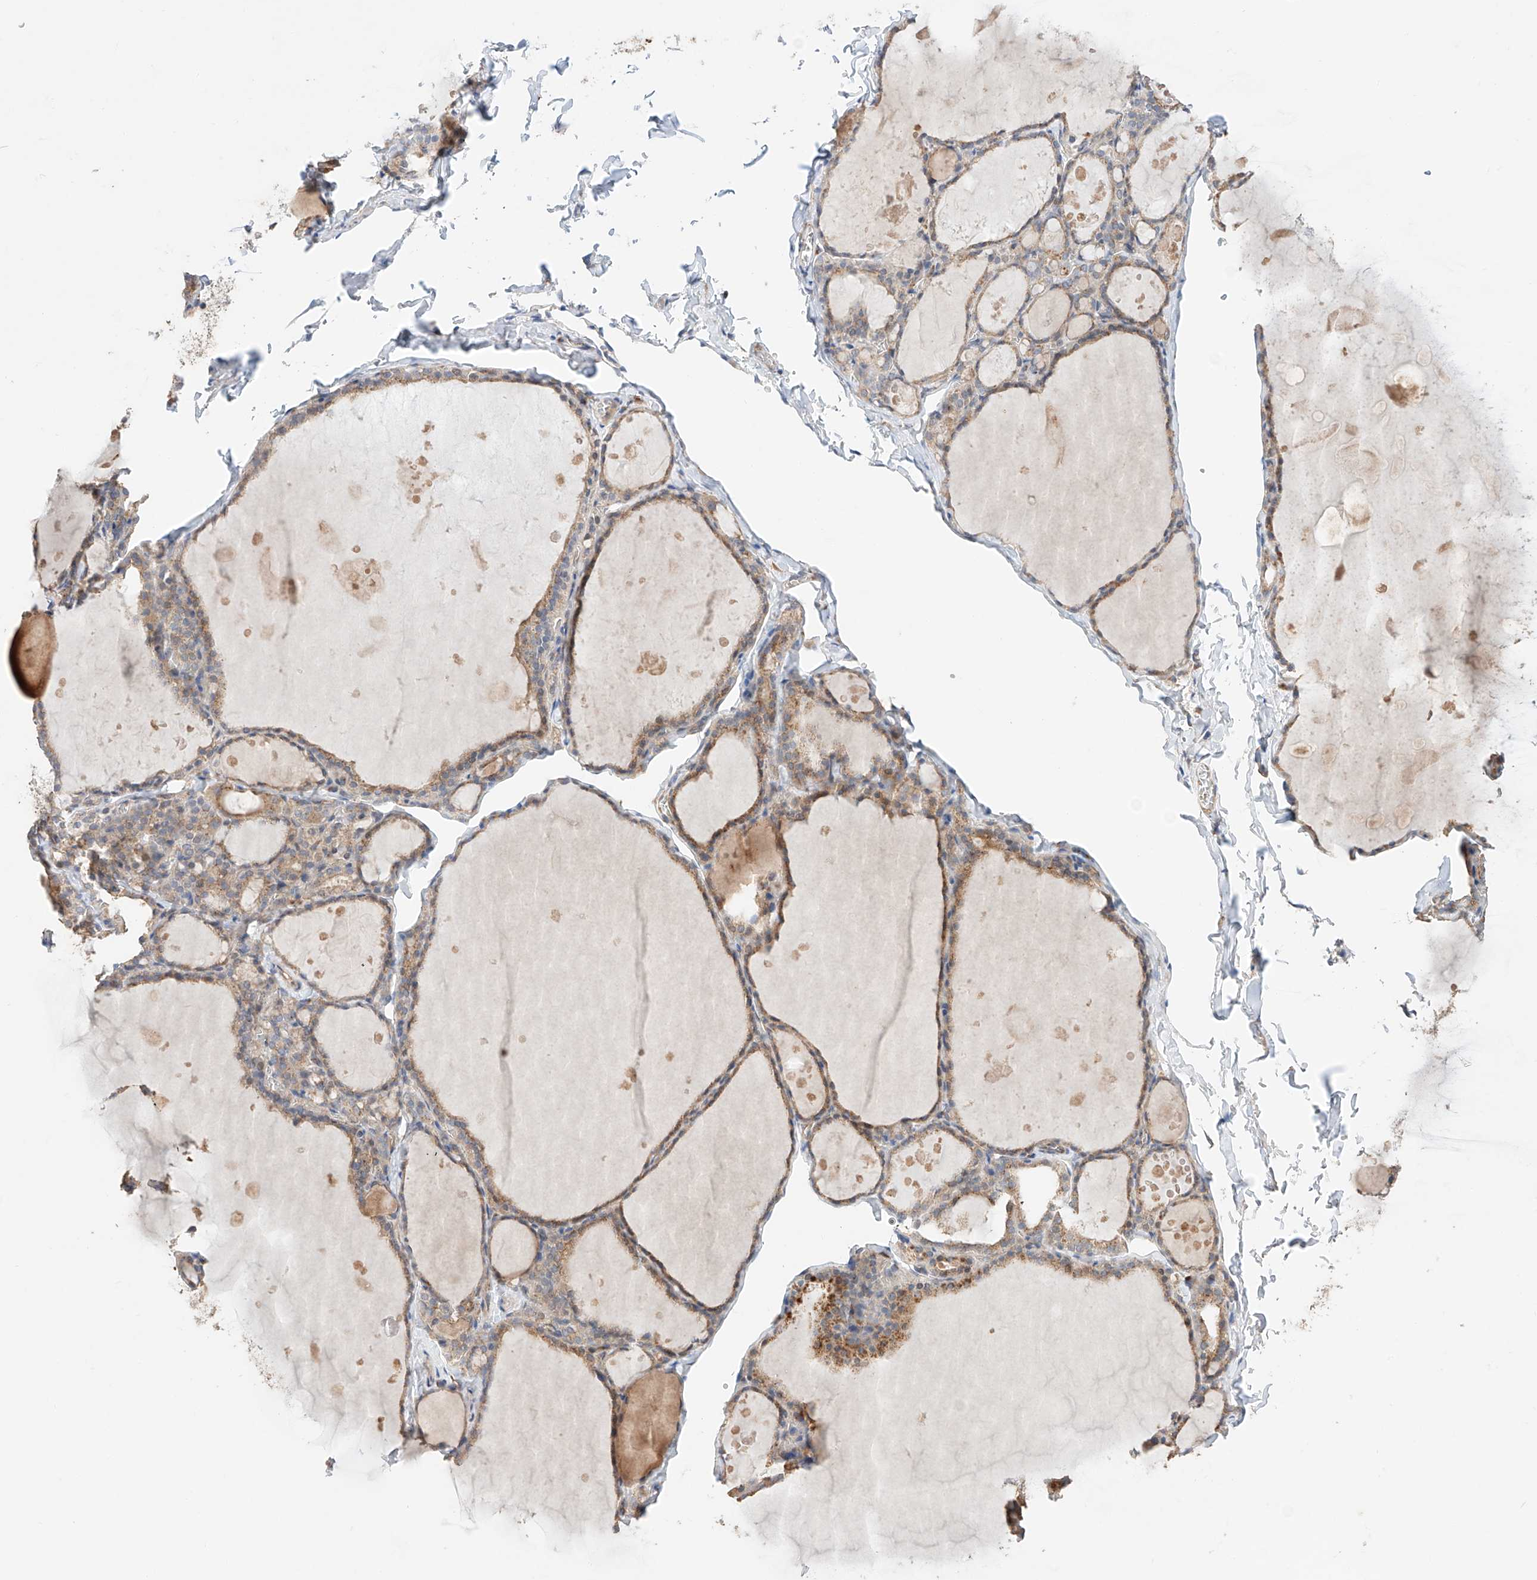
{"staining": {"intensity": "moderate", "quantity": ">75%", "location": "cytoplasmic/membranous"}, "tissue": "thyroid gland", "cell_type": "Glandular cells", "image_type": "normal", "snomed": [{"axis": "morphology", "description": "Normal tissue, NOS"}, {"axis": "topography", "description": "Thyroid gland"}], "caption": "Immunohistochemistry of unremarkable thyroid gland shows medium levels of moderate cytoplasmic/membranous expression in approximately >75% of glandular cells.", "gene": "MOSPD1", "patient": {"sex": "male", "age": 56}}